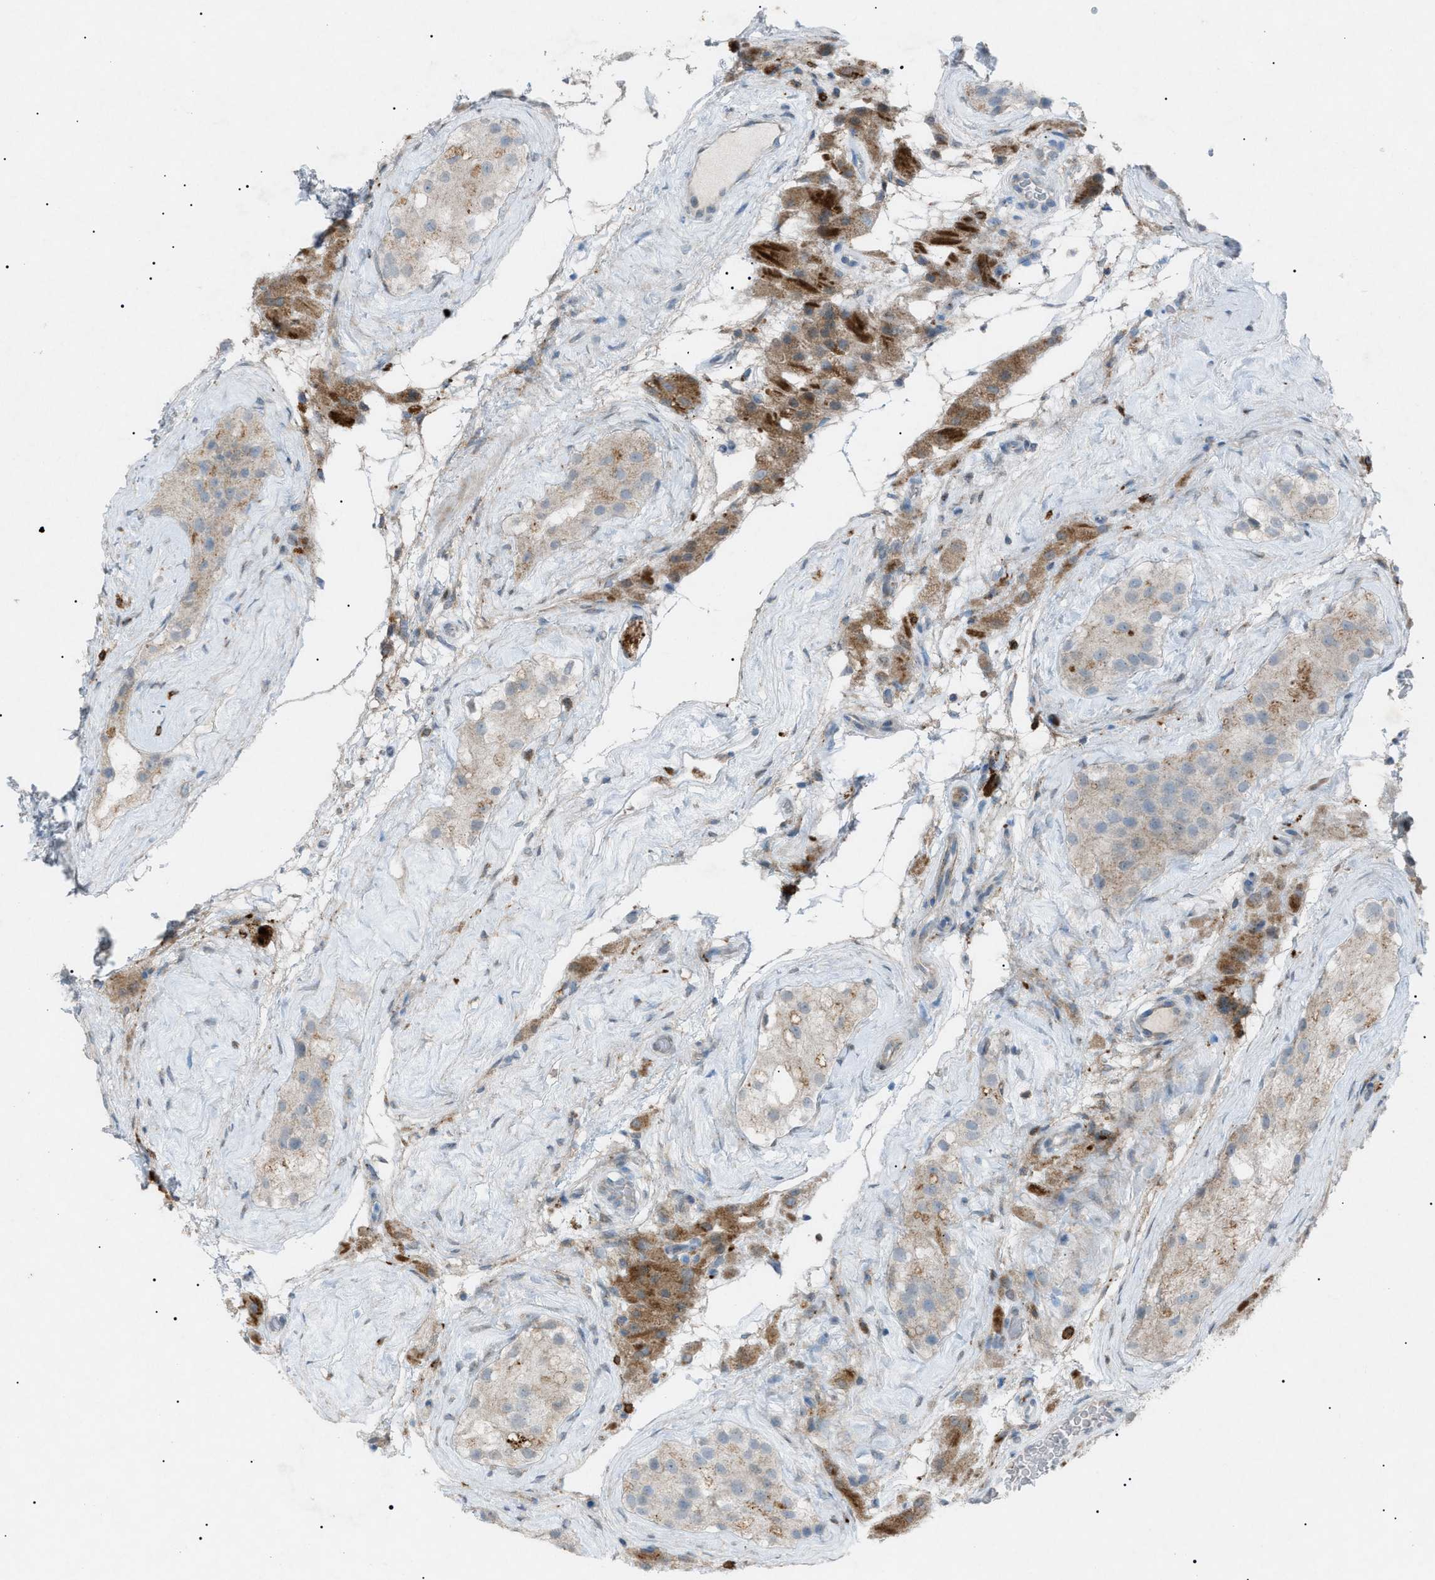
{"staining": {"intensity": "weak", "quantity": "25%-75%", "location": "cytoplasmic/membranous"}, "tissue": "testis", "cell_type": "Cells in seminiferous ducts", "image_type": "normal", "snomed": [{"axis": "morphology", "description": "Normal tissue, NOS"}, {"axis": "morphology", "description": "Seminoma, NOS"}, {"axis": "topography", "description": "Testis"}], "caption": "Immunohistochemical staining of benign human testis displays weak cytoplasmic/membranous protein positivity in about 25%-75% of cells in seminiferous ducts. (DAB (3,3'-diaminobenzidine) IHC, brown staining for protein, blue staining for nuclei).", "gene": "BTK", "patient": {"sex": "male", "age": 71}}